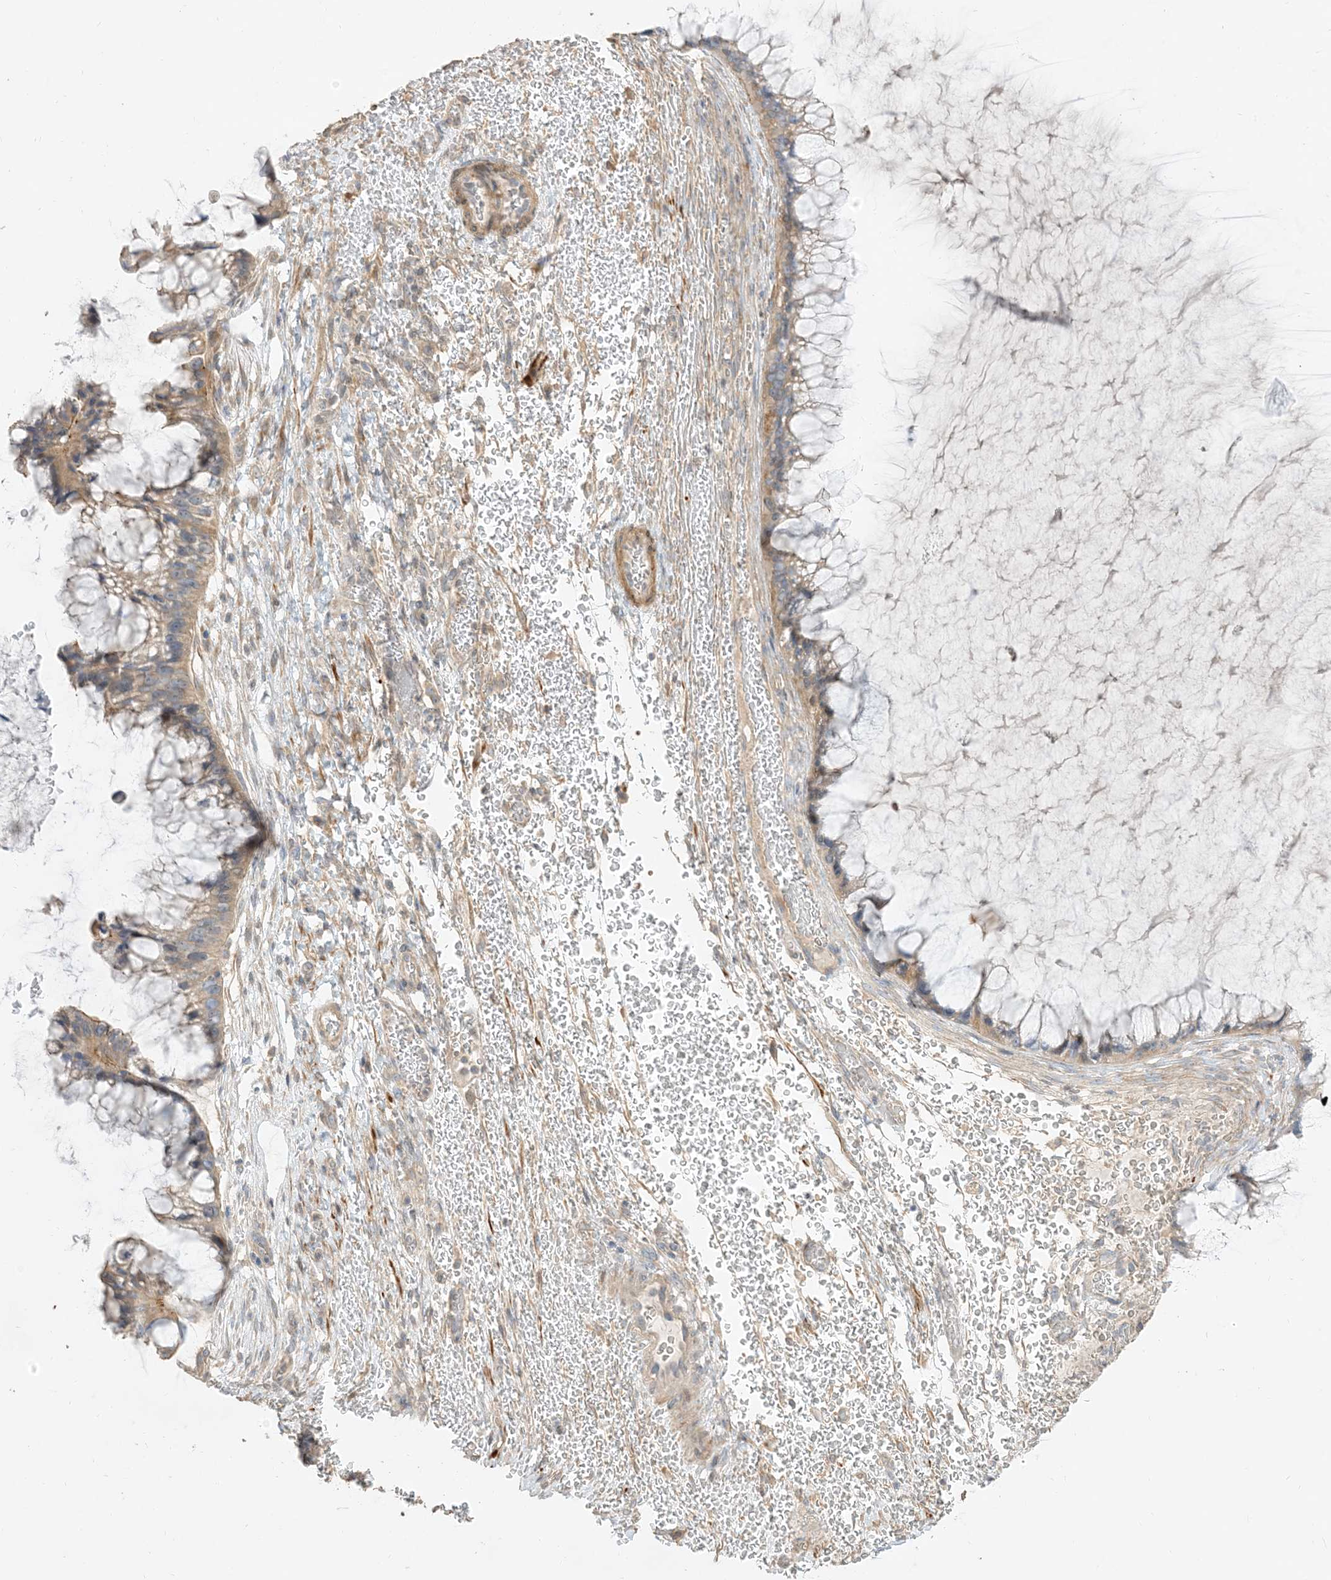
{"staining": {"intensity": "weak", "quantity": "<25%", "location": "cytoplasmic/membranous"}, "tissue": "ovarian cancer", "cell_type": "Tumor cells", "image_type": "cancer", "snomed": [{"axis": "morphology", "description": "Cystadenocarcinoma, mucinous, NOS"}, {"axis": "topography", "description": "Ovary"}], "caption": "Ovarian cancer (mucinous cystadenocarcinoma) stained for a protein using IHC shows no positivity tumor cells.", "gene": "RNF175", "patient": {"sex": "female", "age": 37}}